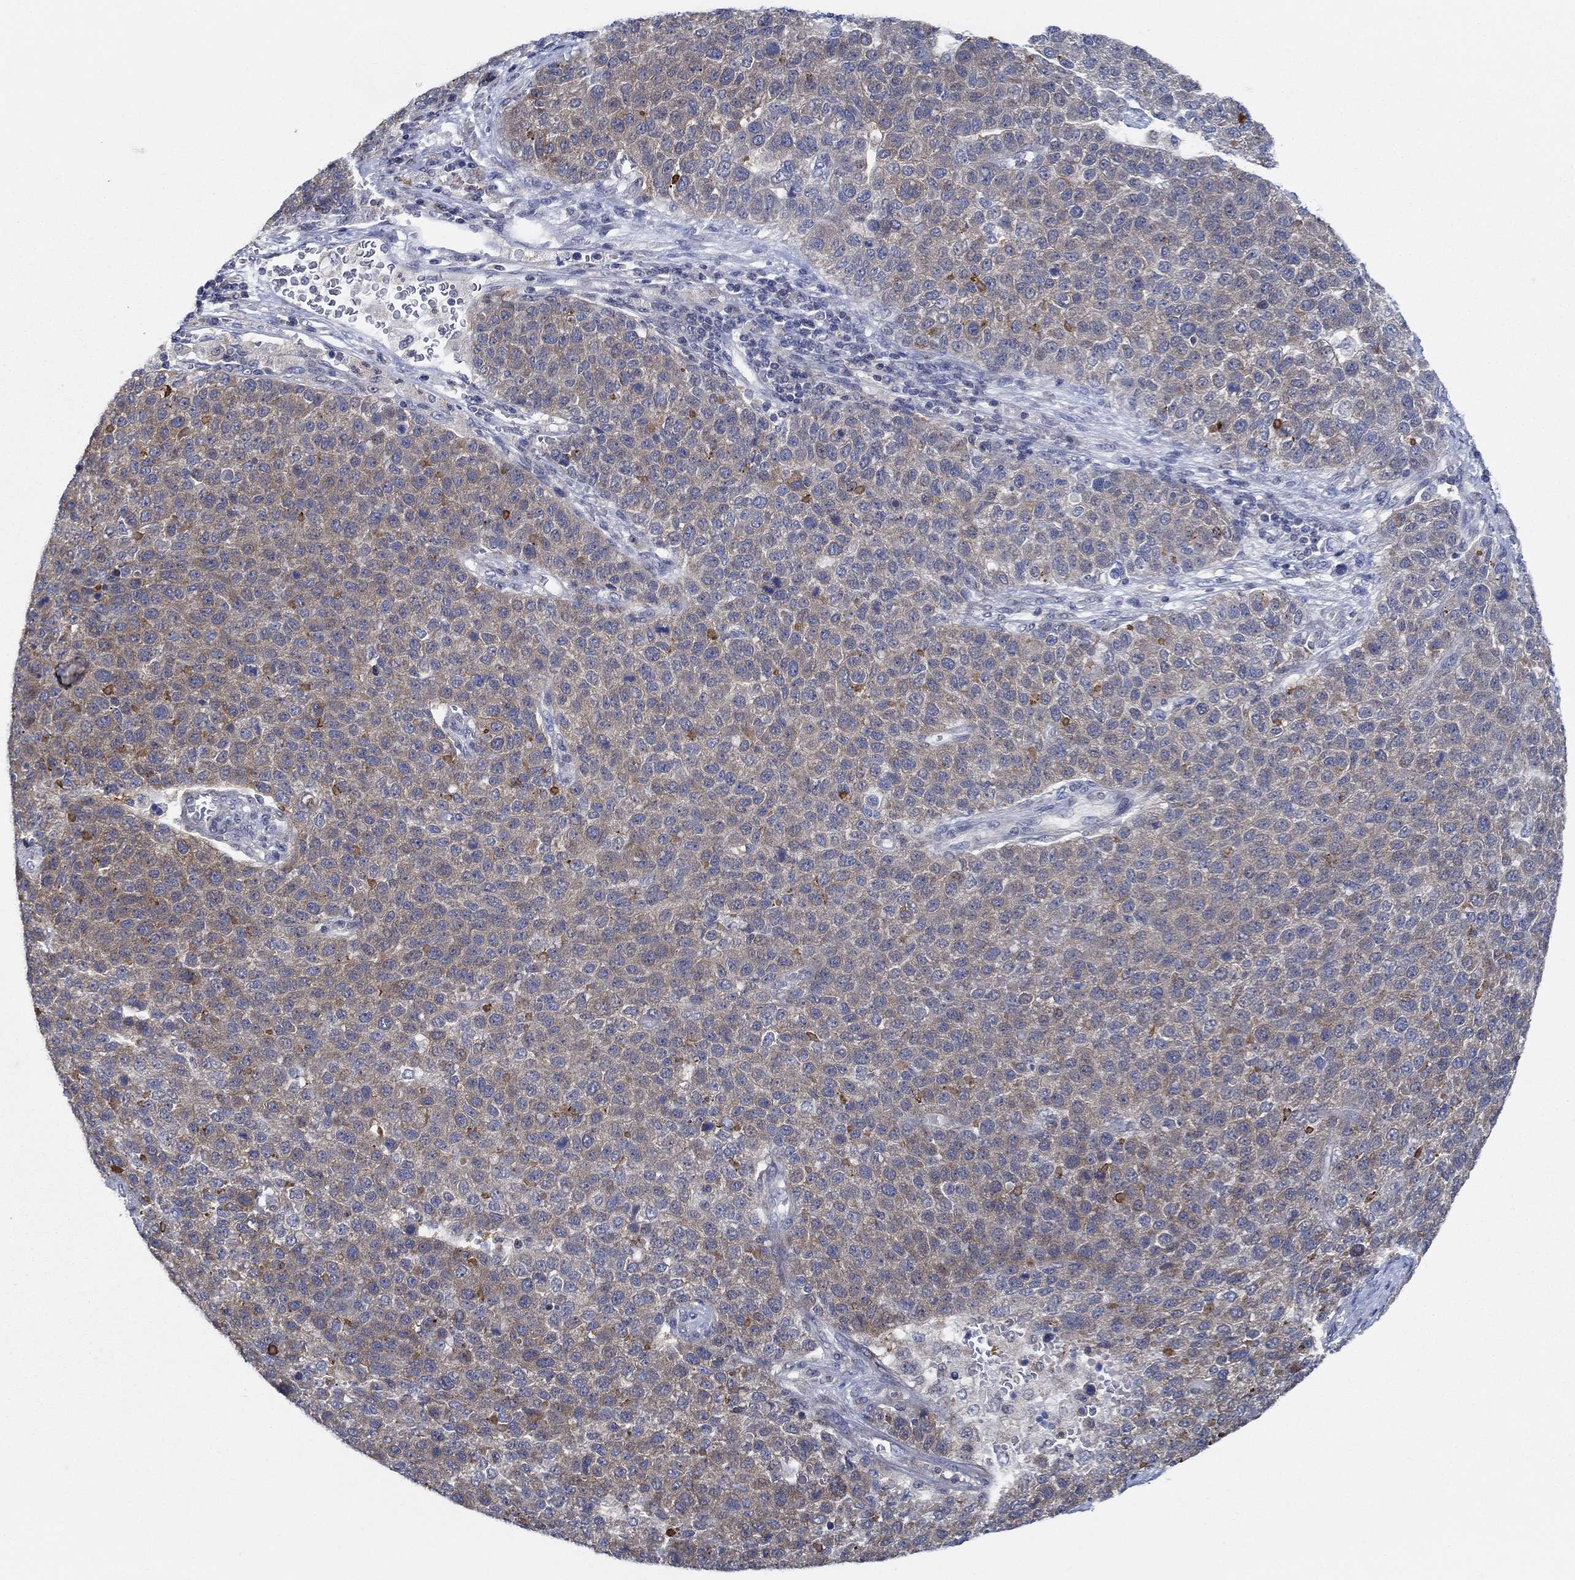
{"staining": {"intensity": "weak", "quantity": "25%-75%", "location": "cytoplasmic/membranous"}, "tissue": "pancreatic cancer", "cell_type": "Tumor cells", "image_type": "cancer", "snomed": [{"axis": "morphology", "description": "Adenocarcinoma, NOS"}, {"axis": "topography", "description": "Pancreas"}], "caption": "Human adenocarcinoma (pancreatic) stained with a protein marker shows weak staining in tumor cells.", "gene": "DACT1", "patient": {"sex": "female", "age": 61}}